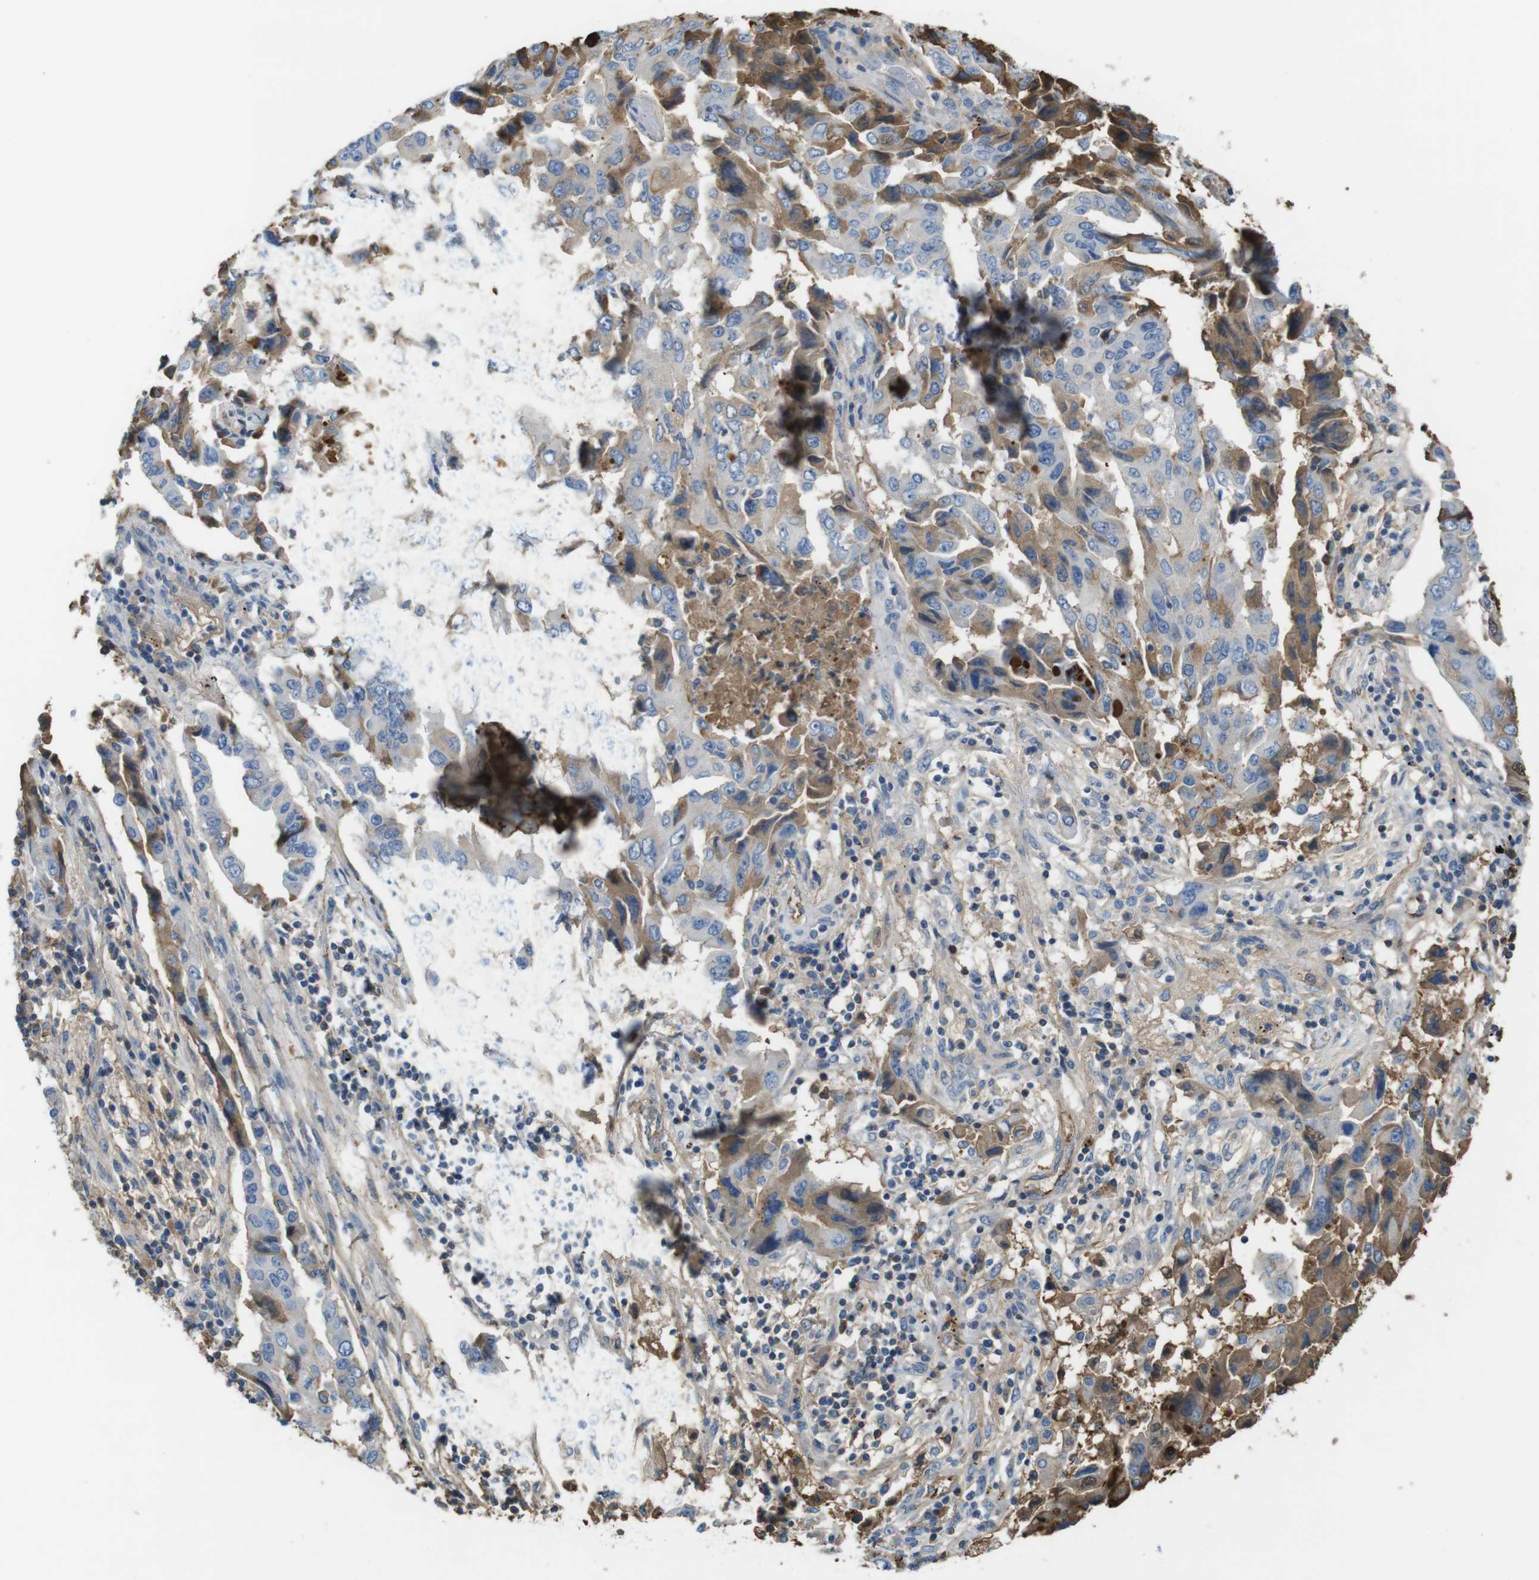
{"staining": {"intensity": "moderate", "quantity": "<25%", "location": "cytoplasmic/membranous"}, "tissue": "lung cancer", "cell_type": "Tumor cells", "image_type": "cancer", "snomed": [{"axis": "morphology", "description": "Adenocarcinoma, NOS"}, {"axis": "topography", "description": "Lung"}], "caption": "This micrograph shows lung adenocarcinoma stained with immunohistochemistry (IHC) to label a protein in brown. The cytoplasmic/membranous of tumor cells show moderate positivity for the protein. Nuclei are counter-stained blue.", "gene": "LTBP4", "patient": {"sex": "female", "age": 65}}